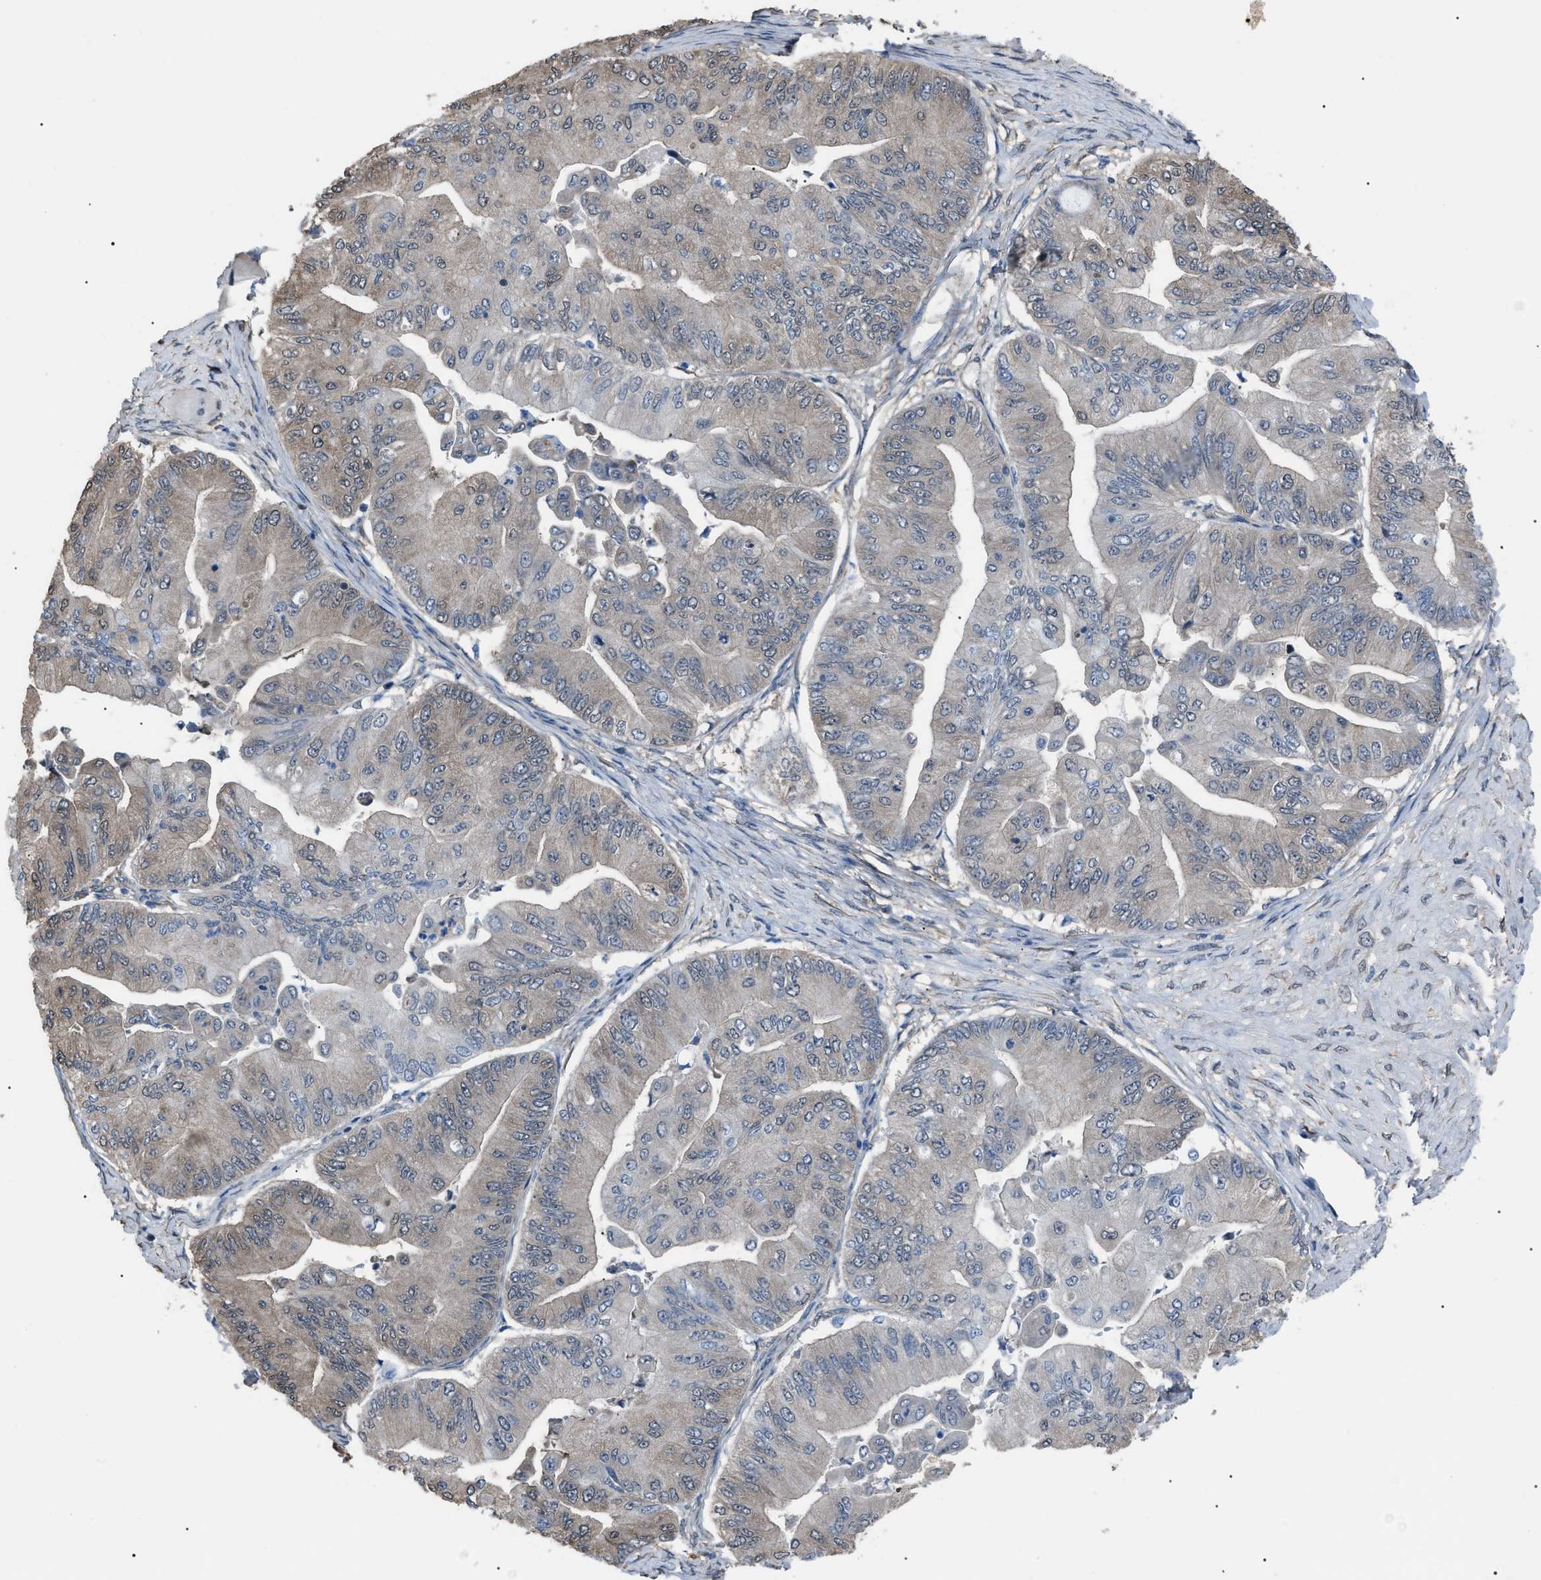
{"staining": {"intensity": "negative", "quantity": "none", "location": "none"}, "tissue": "ovarian cancer", "cell_type": "Tumor cells", "image_type": "cancer", "snomed": [{"axis": "morphology", "description": "Cystadenocarcinoma, mucinous, NOS"}, {"axis": "topography", "description": "Ovary"}], "caption": "Protein analysis of ovarian mucinous cystadenocarcinoma demonstrates no significant staining in tumor cells.", "gene": "PDCD5", "patient": {"sex": "female", "age": 61}}